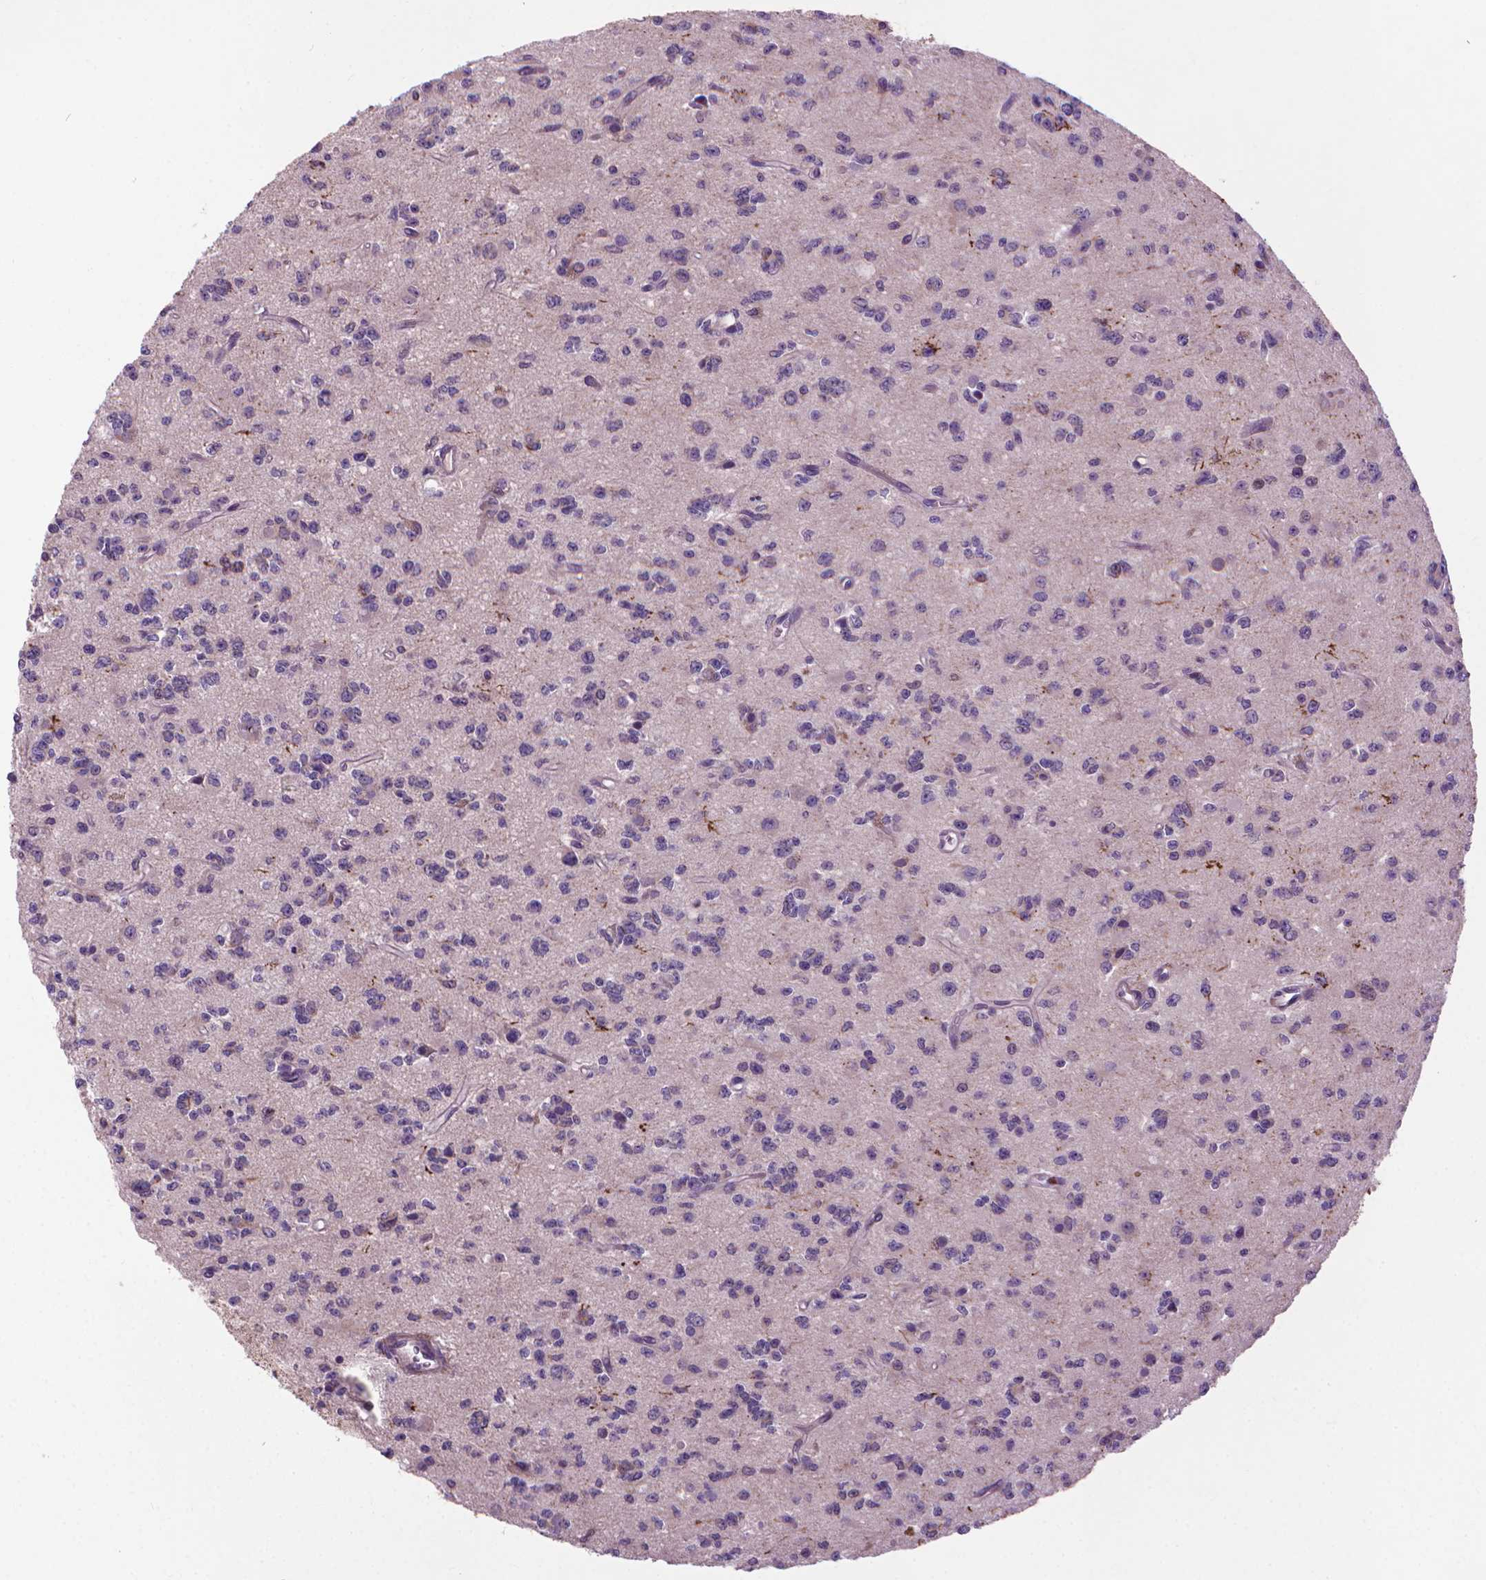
{"staining": {"intensity": "negative", "quantity": "none", "location": "none"}, "tissue": "glioma", "cell_type": "Tumor cells", "image_type": "cancer", "snomed": [{"axis": "morphology", "description": "Glioma, malignant, Low grade"}, {"axis": "topography", "description": "Brain"}], "caption": "Malignant low-grade glioma was stained to show a protein in brown. There is no significant staining in tumor cells.", "gene": "MYH14", "patient": {"sex": "female", "age": 45}}